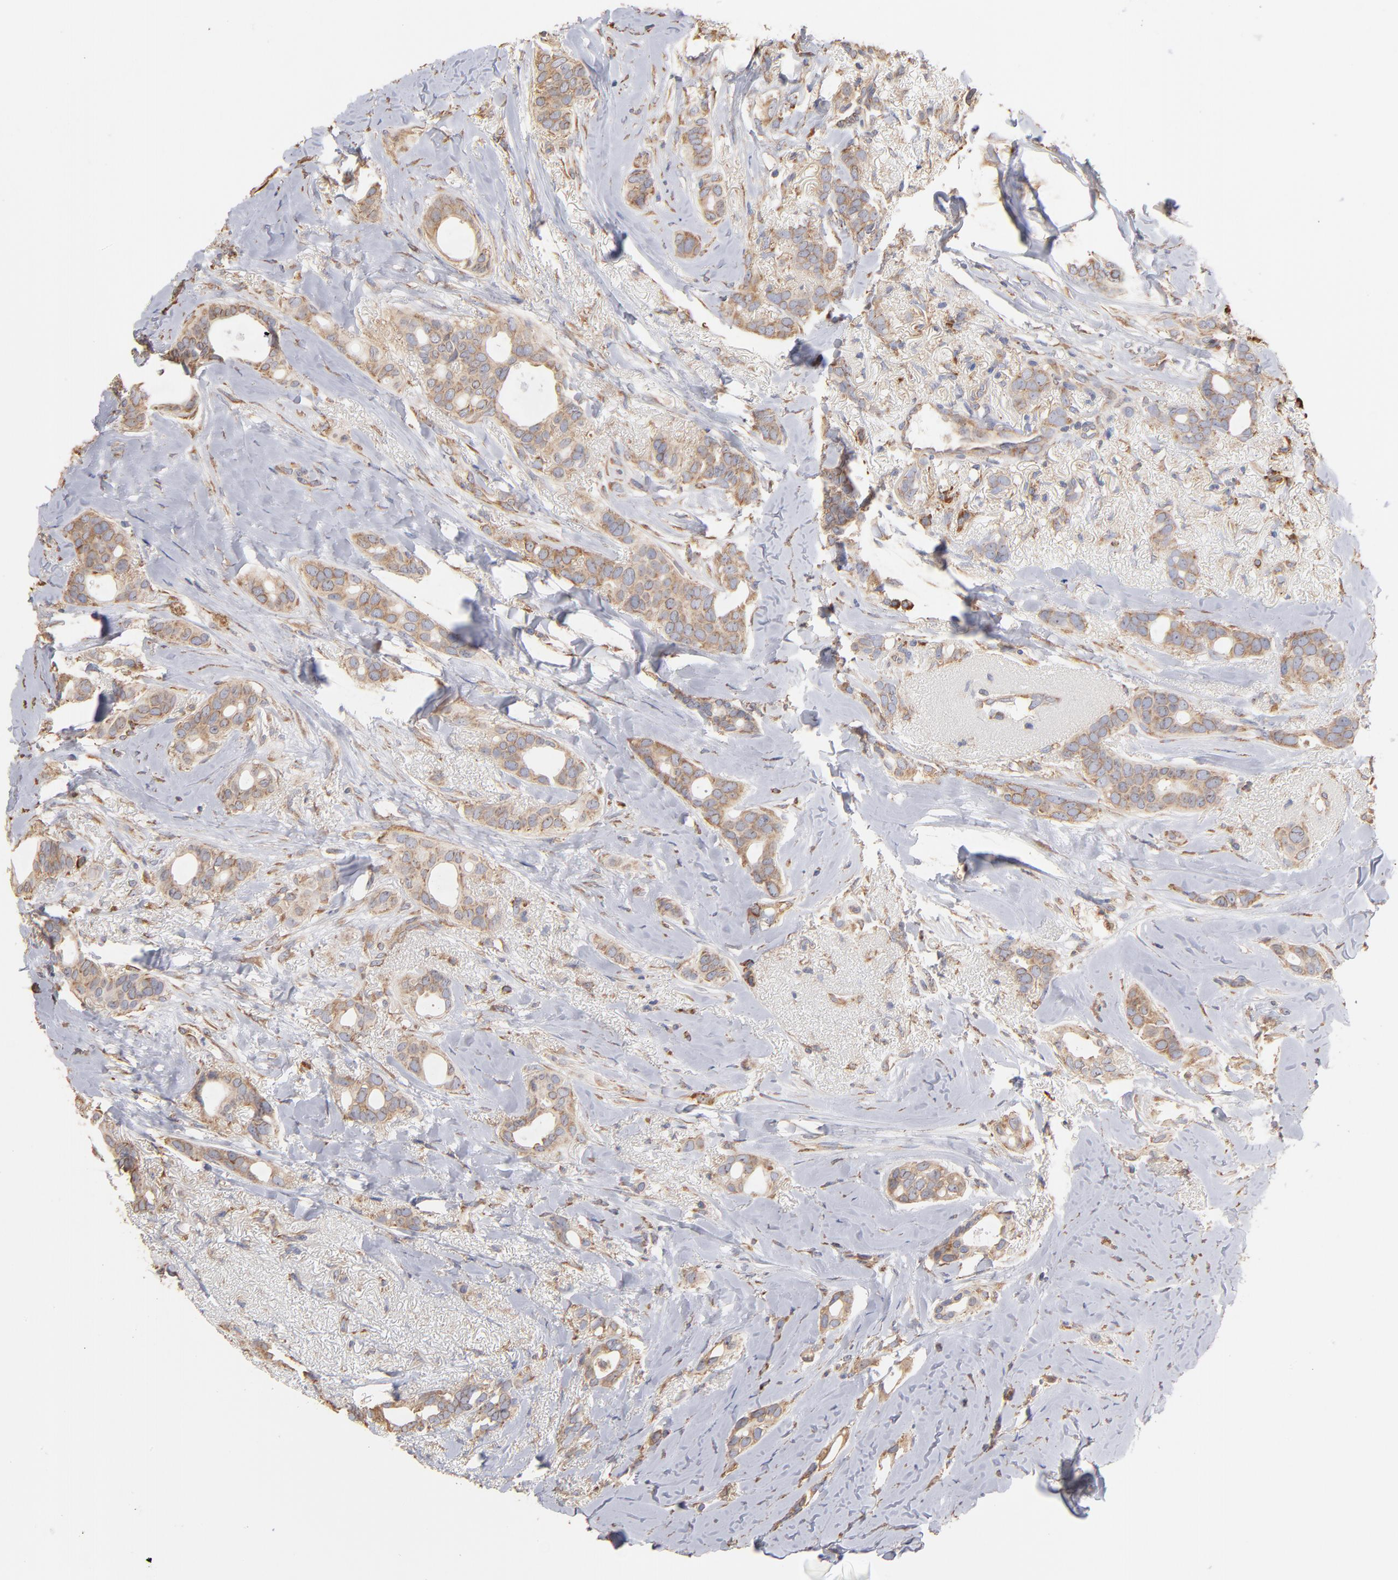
{"staining": {"intensity": "weak", "quantity": ">75%", "location": "cytoplasmic/membranous"}, "tissue": "breast cancer", "cell_type": "Tumor cells", "image_type": "cancer", "snomed": [{"axis": "morphology", "description": "Duct carcinoma"}, {"axis": "topography", "description": "Breast"}], "caption": "The micrograph displays staining of breast cancer (invasive ductal carcinoma), revealing weak cytoplasmic/membranous protein staining (brown color) within tumor cells.", "gene": "RPL9", "patient": {"sex": "female", "age": 54}}